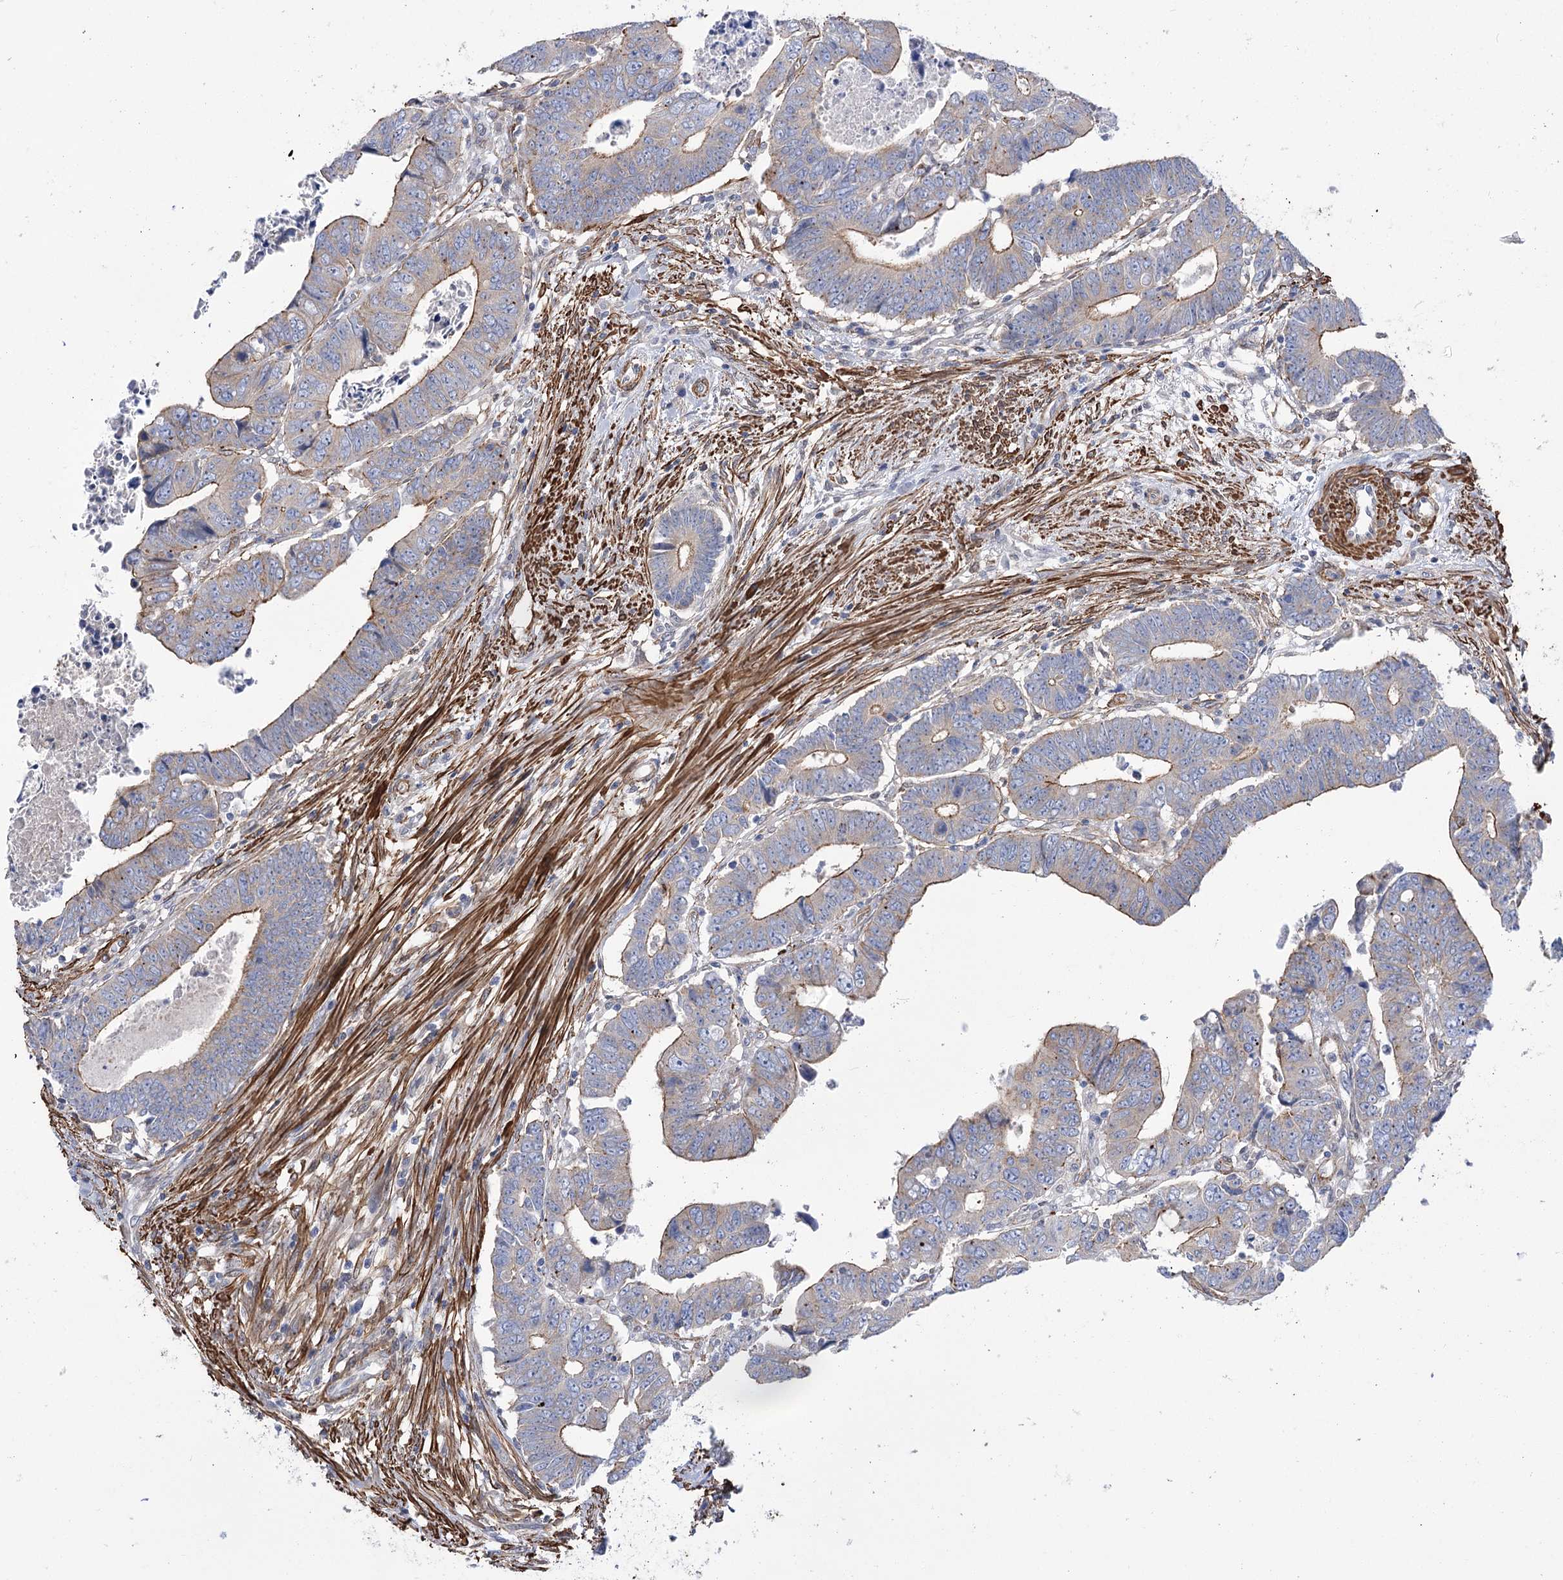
{"staining": {"intensity": "moderate", "quantity": "<25%", "location": "cytoplasmic/membranous"}, "tissue": "colorectal cancer", "cell_type": "Tumor cells", "image_type": "cancer", "snomed": [{"axis": "morphology", "description": "Normal tissue, NOS"}, {"axis": "morphology", "description": "Adenocarcinoma, NOS"}, {"axis": "topography", "description": "Rectum"}], "caption": "This histopathology image reveals IHC staining of adenocarcinoma (colorectal), with low moderate cytoplasmic/membranous positivity in about <25% of tumor cells.", "gene": "WASHC3", "patient": {"sex": "female", "age": 65}}